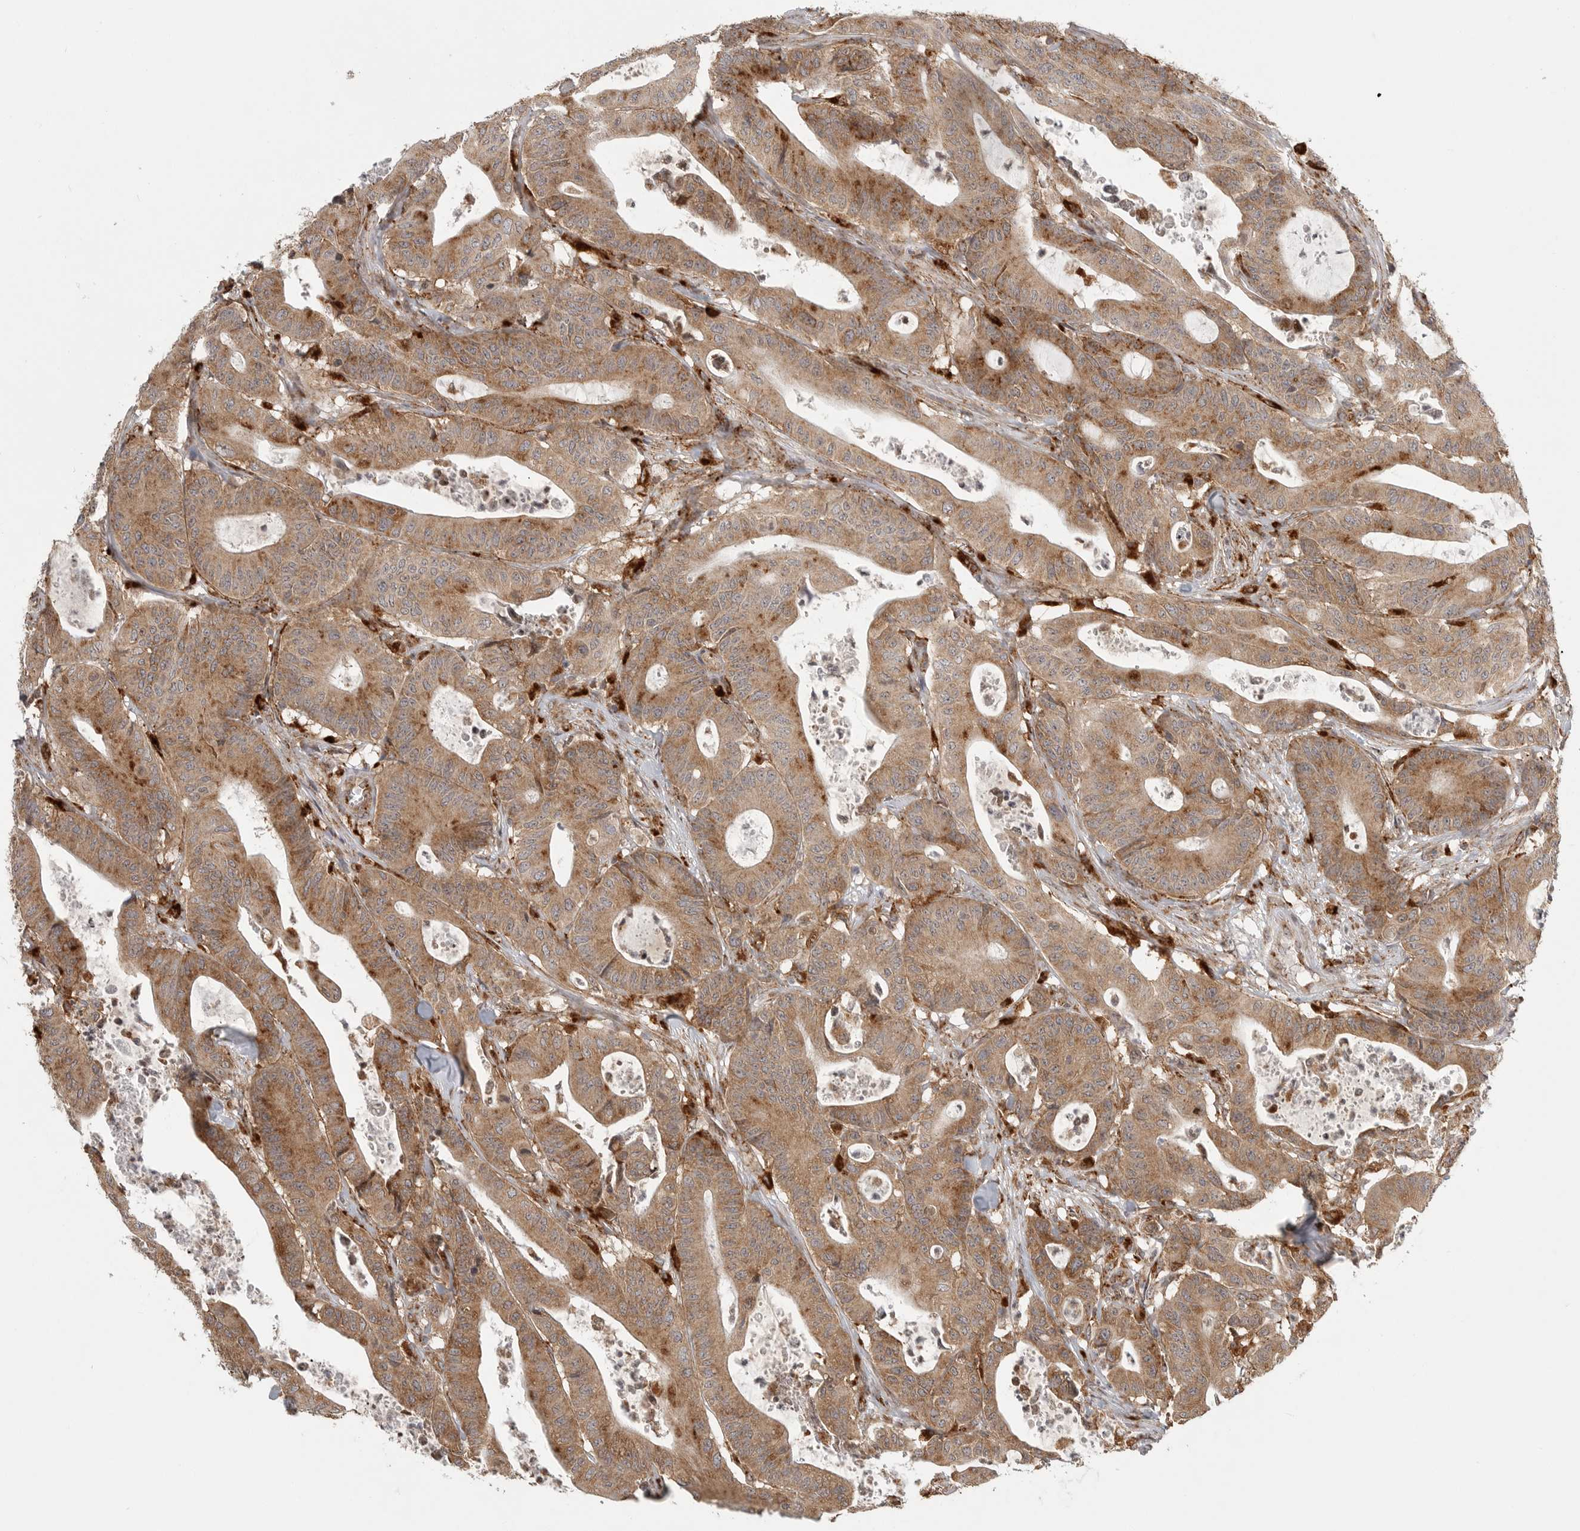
{"staining": {"intensity": "moderate", "quantity": ">75%", "location": "cytoplasmic/membranous"}, "tissue": "colorectal cancer", "cell_type": "Tumor cells", "image_type": "cancer", "snomed": [{"axis": "morphology", "description": "Adenocarcinoma, NOS"}, {"axis": "topography", "description": "Colon"}], "caption": "Immunohistochemistry (IHC) (DAB) staining of human adenocarcinoma (colorectal) shows moderate cytoplasmic/membranous protein positivity in about >75% of tumor cells. The staining is performed using DAB (3,3'-diaminobenzidine) brown chromogen to label protein expression. The nuclei are counter-stained blue using hematoxylin.", "gene": "IDUA", "patient": {"sex": "female", "age": 84}}